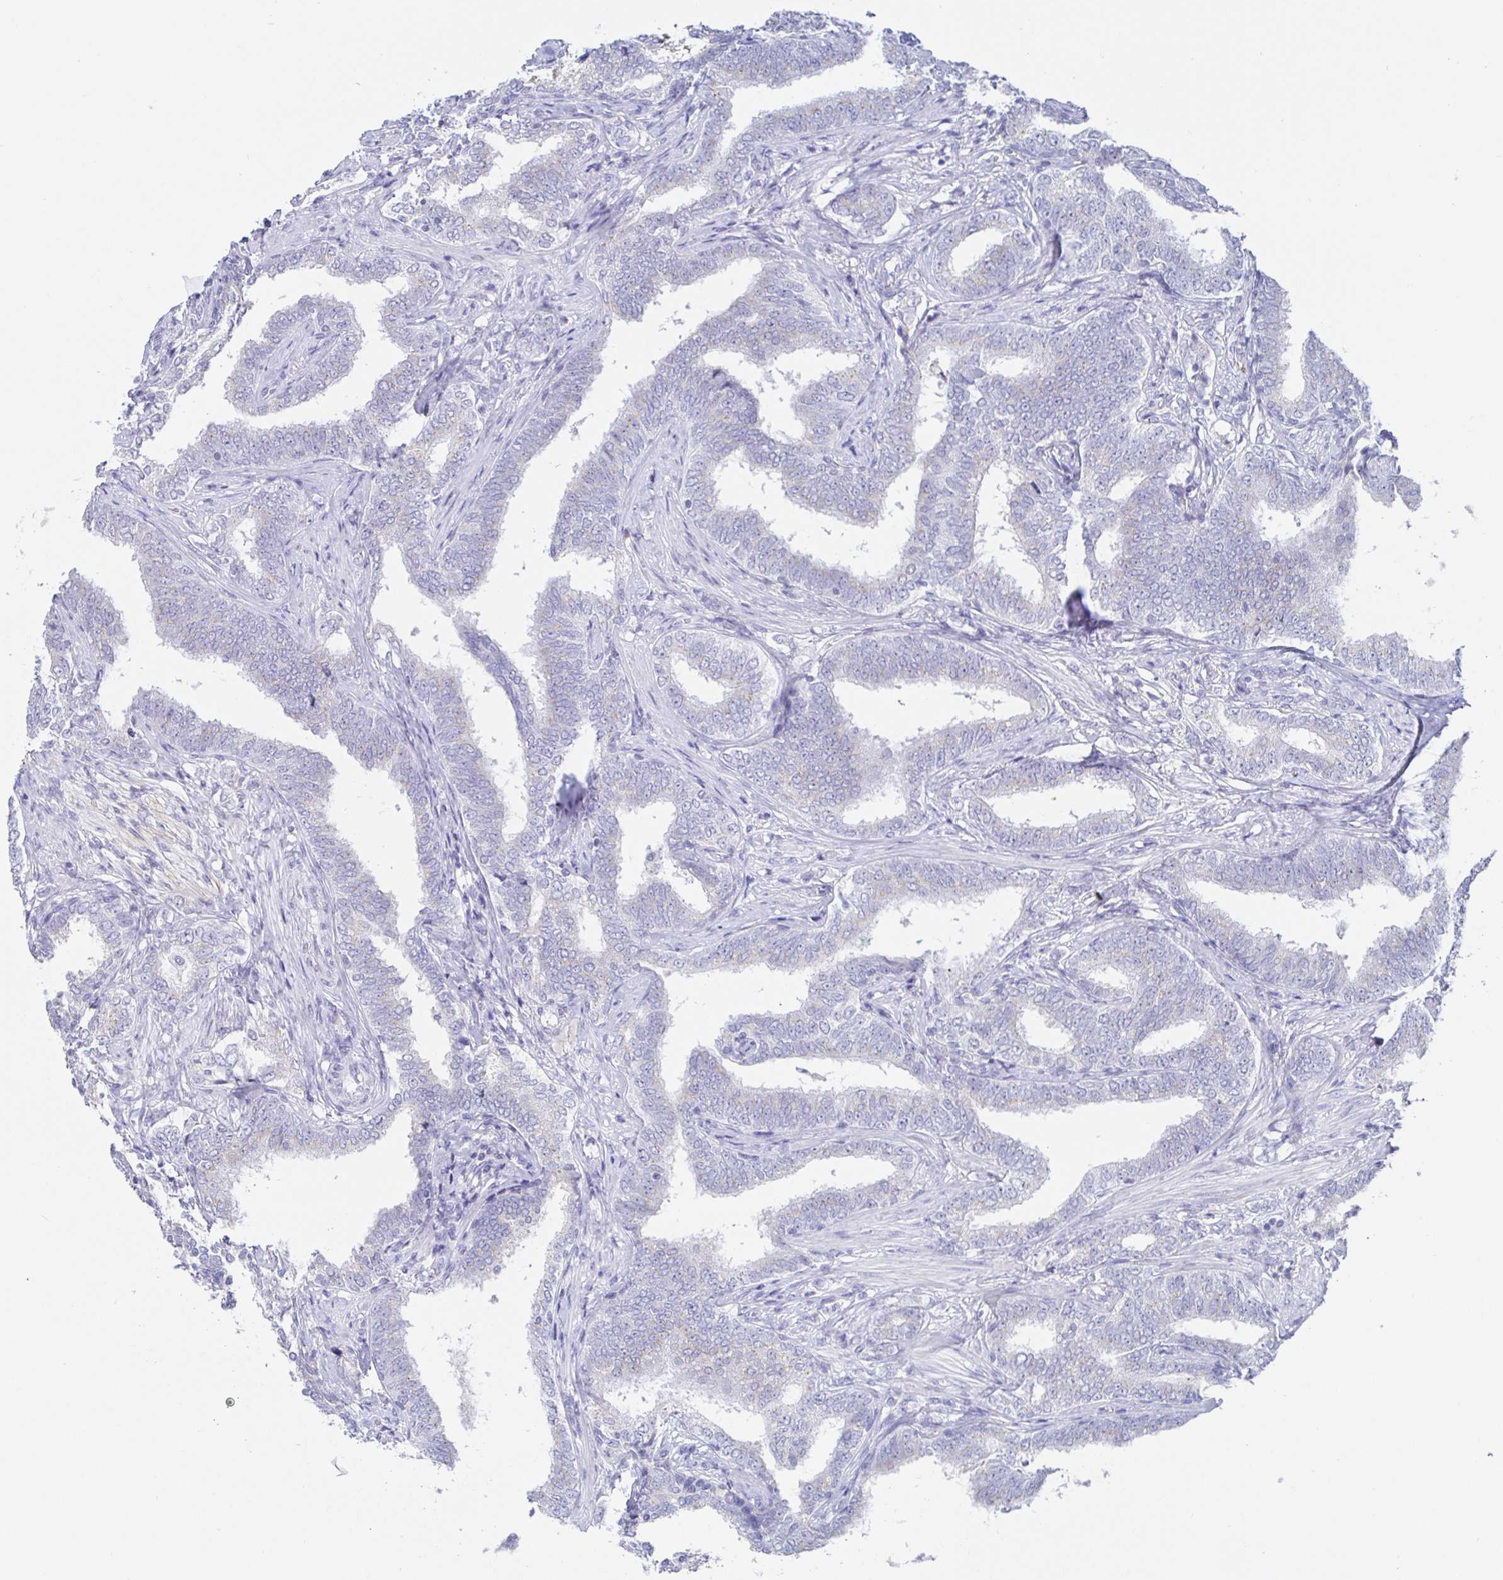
{"staining": {"intensity": "negative", "quantity": "none", "location": "none"}, "tissue": "prostate cancer", "cell_type": "Tumor cells", "image_type": "cancer", "snomed": [{"axis": "morphology", "description": "Adenocarcinoma, High grade"}, {"axis": "topography", "description": "Prostate"}], "caption": "This histopathology image is of prostate cancer stained with IHC to label a protein in brown with the nuclei are counter-stained blue. There is no expression in tumor cells. Nuclei are stained in blue.", "gene": "SIAH3", "patient": {"sex": "male", "age": 72}}